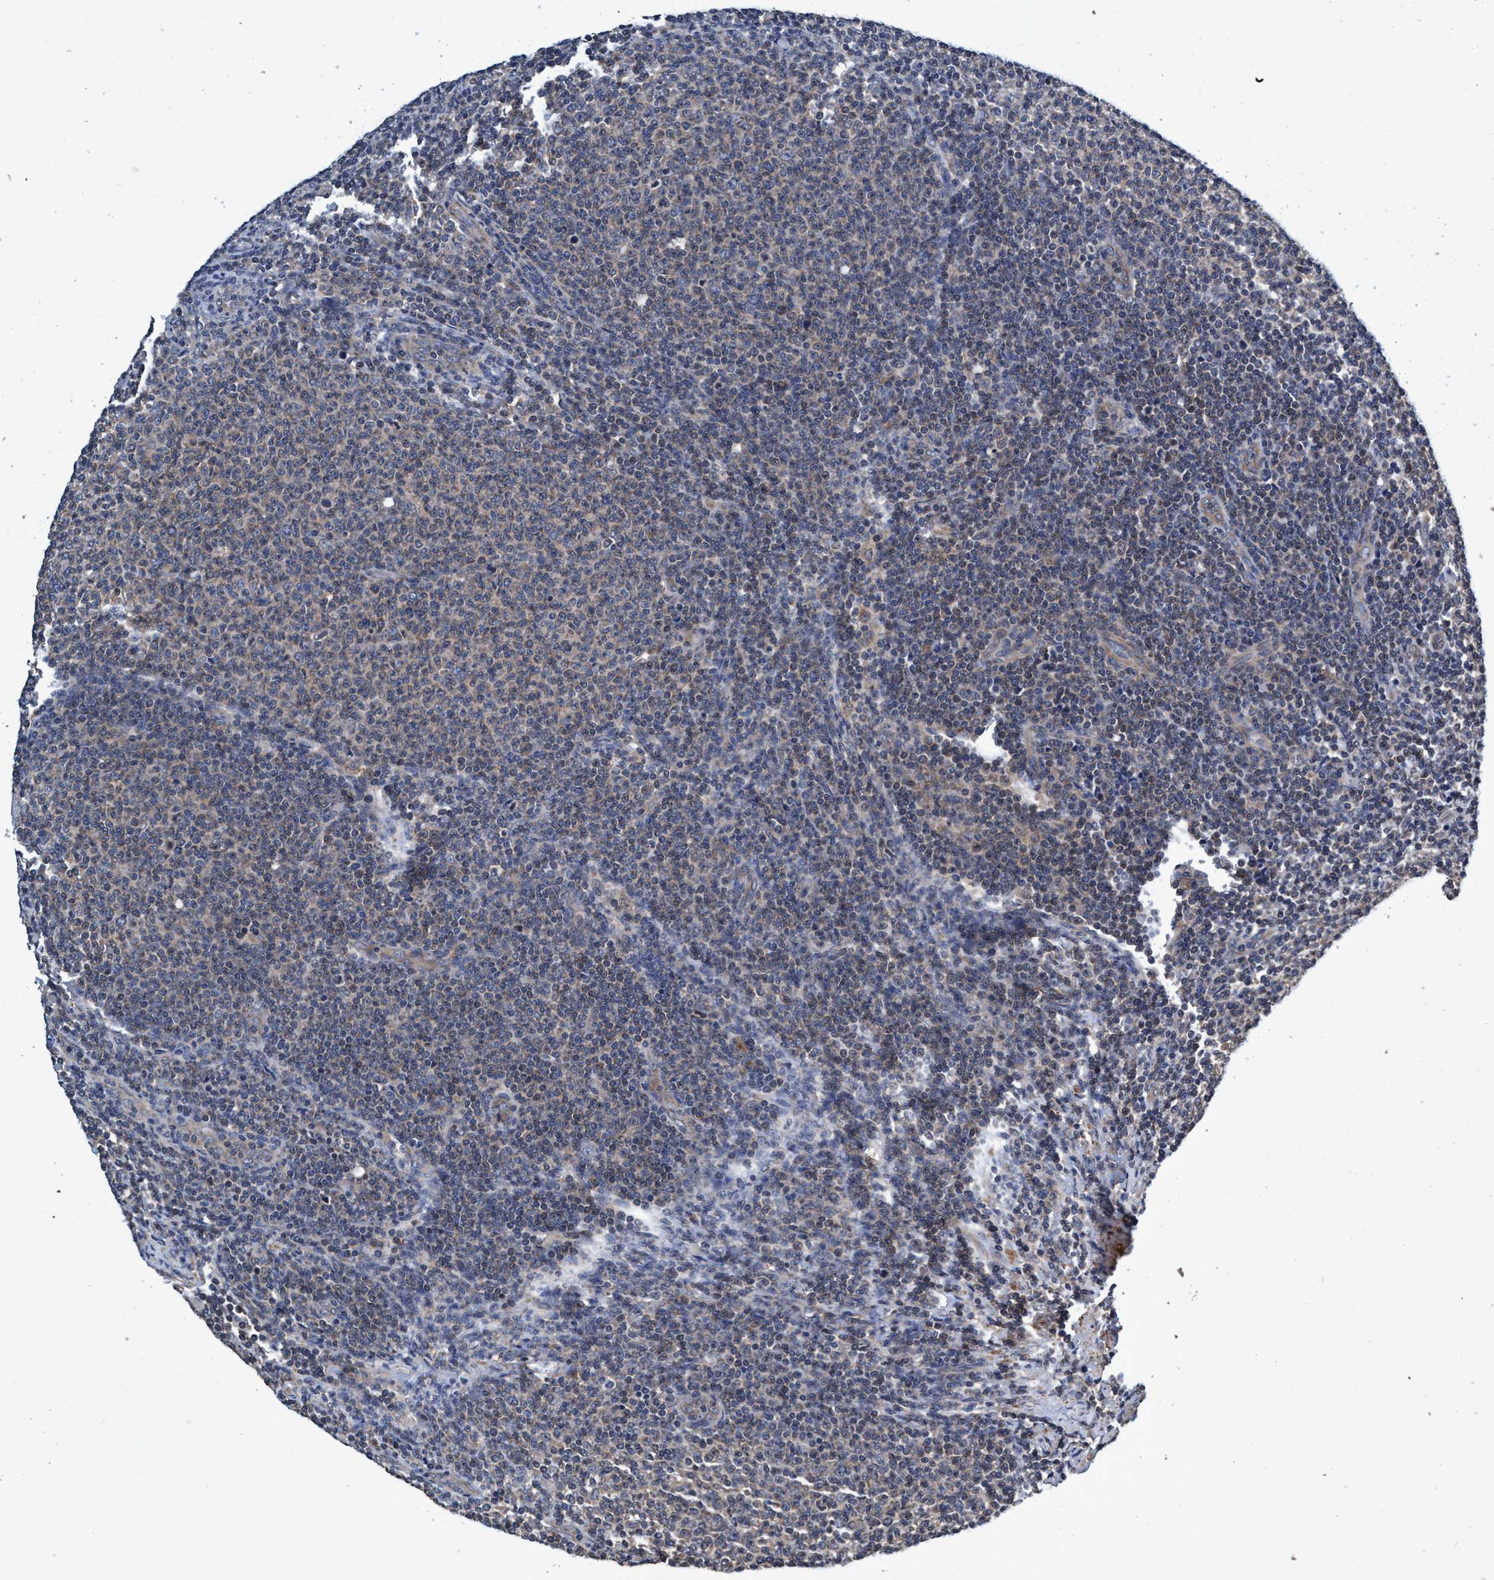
{"staining": {"intensity": "weak", "quantity": ">75%", "location": "cytoplasmic/membranous"}, "tissue": "lymphoma", "cell_type": "Tumor cells", "image_type": "cancer", "snomed": [{"axis": "morphology", "description": "Malignant lymphoma, non-Hodgkin's type, Low grade"}, {"axis": "topography", "description": "Lymph node"}], "caption": "High-magnification brightfield microscopy of low-grade malignant lymphoma, non-Hodgkin's type stained with DAB (brown) and counterstained with hematoxylin (blue). tumor cells exhibit weak cytoplasmic/membranous positivity is identified in approximately>75% of cells. The staining is performed using DAB (3,3'-diaminobenzidine) brown chromogen to label protein expression. The nuclei are counter-stained blue using hematoxylin.", "gene": "CALCOCO2", "patient": {"sex": "male", "age": 66}}